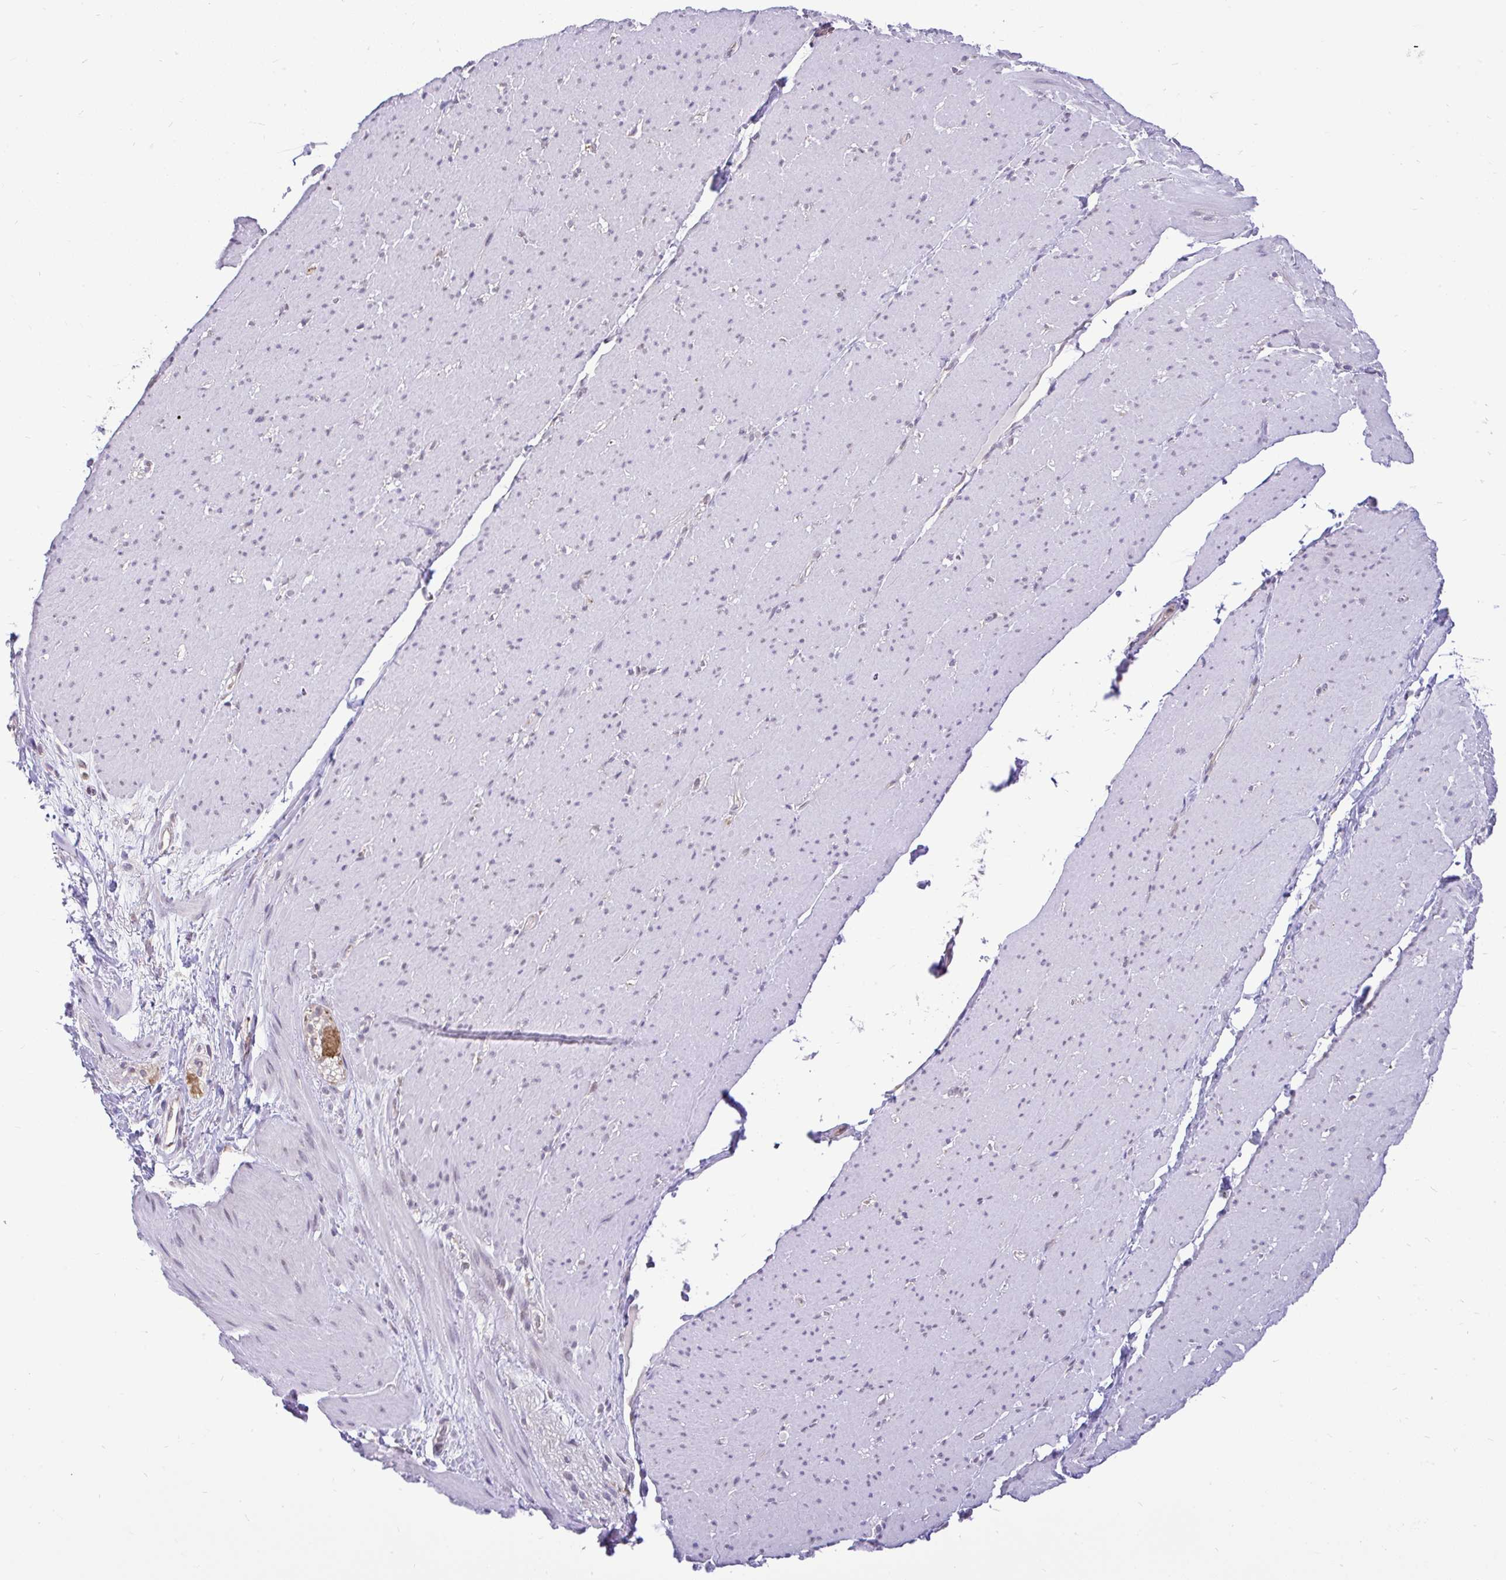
{"staining": {"intensity": "negative", "quantity": "none", "location": "none"}, "tissue": "smooth muscle", "cell_type": "Smooth muscle cells", "image_type": "normal", "snomed": [{"axis": "morphology", "description": "Normal tissue, NOS"}, {"axis": "topography", "description": "Smooth muscle"}, {"axis": "topography", "description": "Rectum"}], "caption": "IHC image of benign smooth muscle: smooth muscle stained with DAB reveals no significant protein expression in smooth muscle cells.", "gene": "PYCR2", "patient": {"sex": "male", "age": 53}}